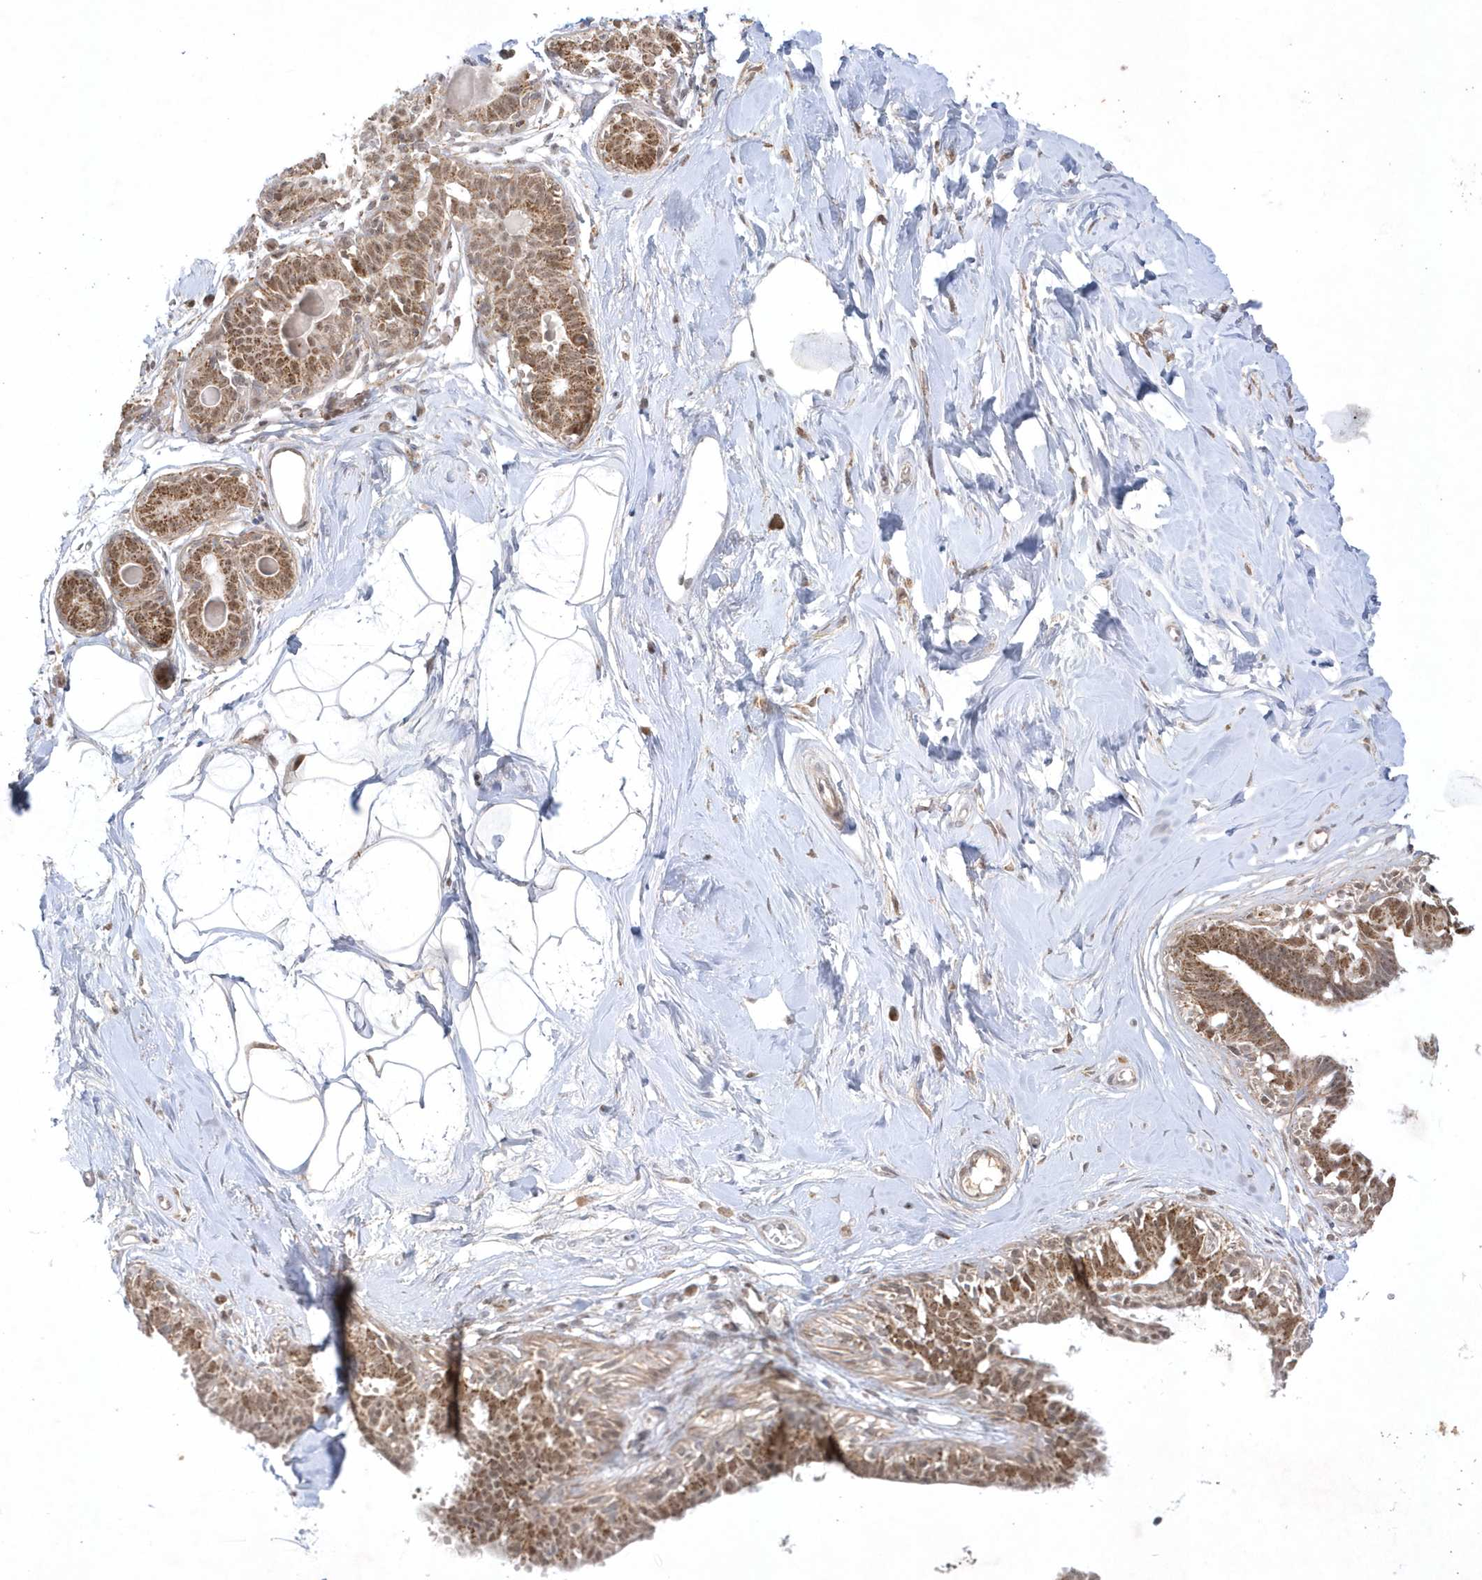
{"staining": {"intensity": "weak", "quantity": "<25%", "location": "cytoplasmic/membranous,nuclear"}, "tissue": "breast", "cell_type": "Adipocytes", "image_type": "normal", "snomed": [{"axis": "morphology", "description": "Normal tissue, NOS"}, {"axis": "topography", "description": "Breast"}], "caption": "IHC histopathology image of normal breast: breast stained with DAB exhibits no significant protein positivity in adipocytes.", "gene": "CPSF3", "patient": {"sex": "female", "age": 45}}